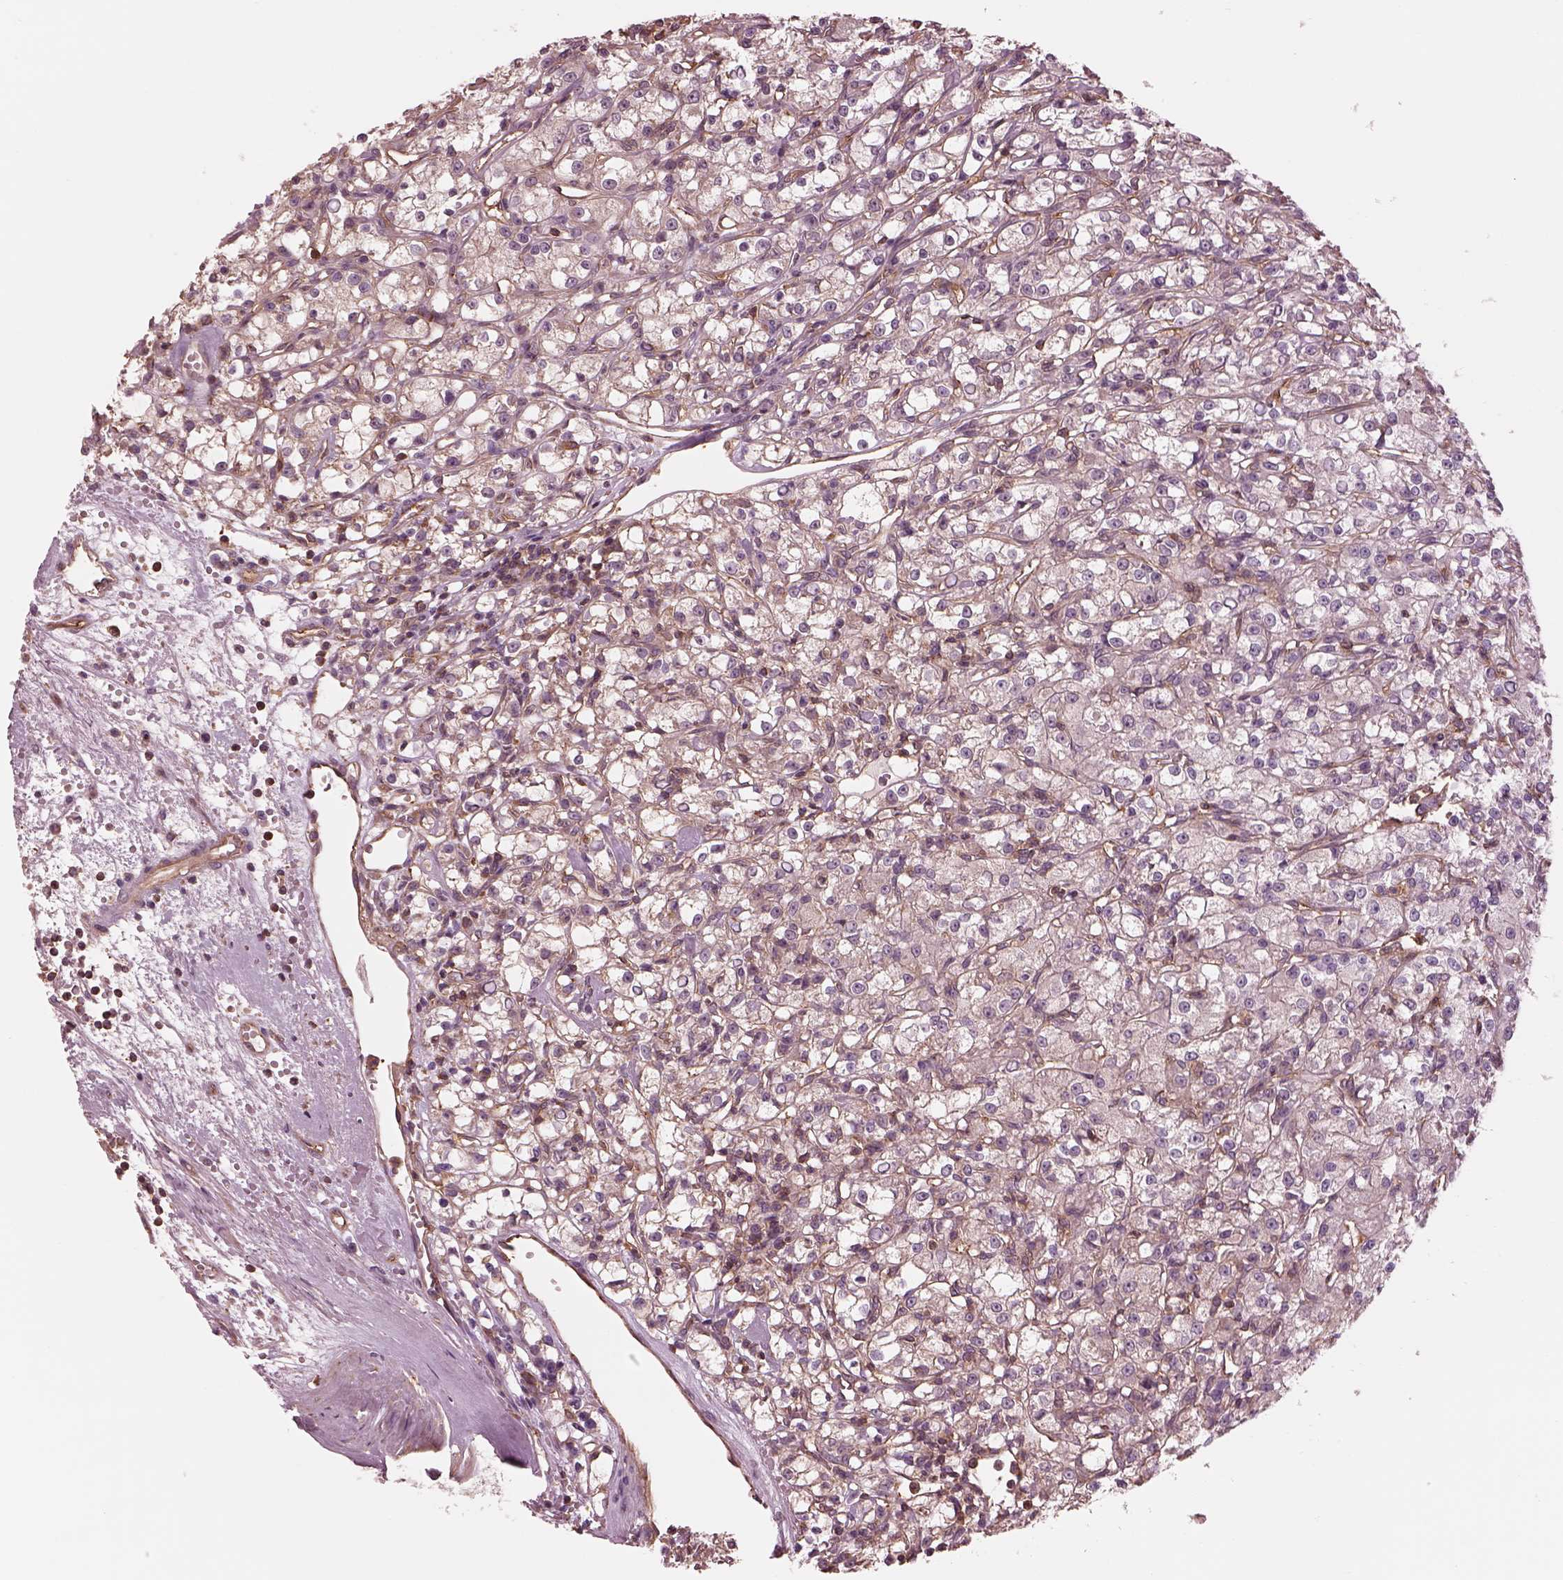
{"staining": {"intensity": "negative", "quantity": "none", "location": "none"}, "tissue": "renal cancer", "cell_type": "Tumor cells", "image_type": "cancer", "snomed": [{"axis": "morphology", "description": "Adenocarcinoma, NOS"}, {"axis": "topography", "description": "Kidney"}], "caption": "The immunohistochemistry image has no significant staining in tumor cells of renal adenocarcinoma tissue.", "gene": "STK33", "patient": {"sex": "female", "age": 59}}